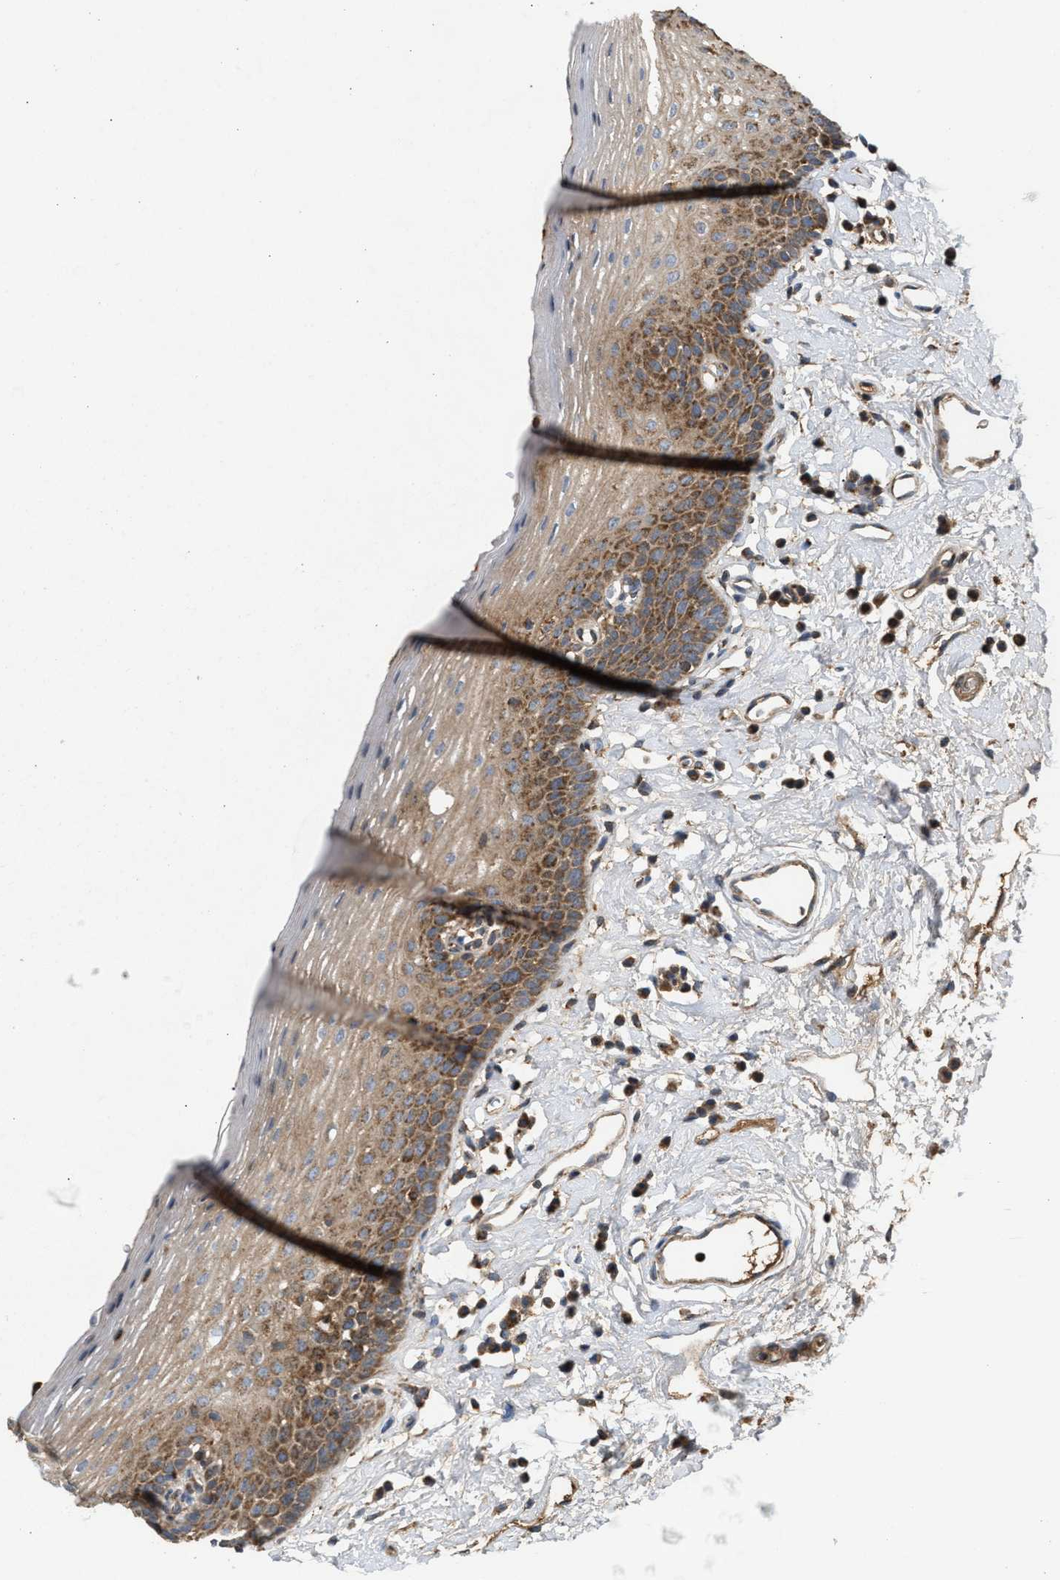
{"staining": {"intensity": "moderate", "quantity": ">75%", "location": "cytoplasmic/membranous"}, "tissue": "oral mucosa", "cell_type": "Squamous epithelial cells", "image_type": "normal", "snomed": [{"axis": "morphology", "description": "Normal tissue, NOS"}, {"axis": "topography", "description": "Oral tissue"}], "caption": "Squamous epithelial cells exhibit medium levels of moderate cytoplasmic/membranous positivity in about >75% of cells in normal human oral mucosa.", "gene": "TACO1", "patient": {"sex": "male", "age": 66}}